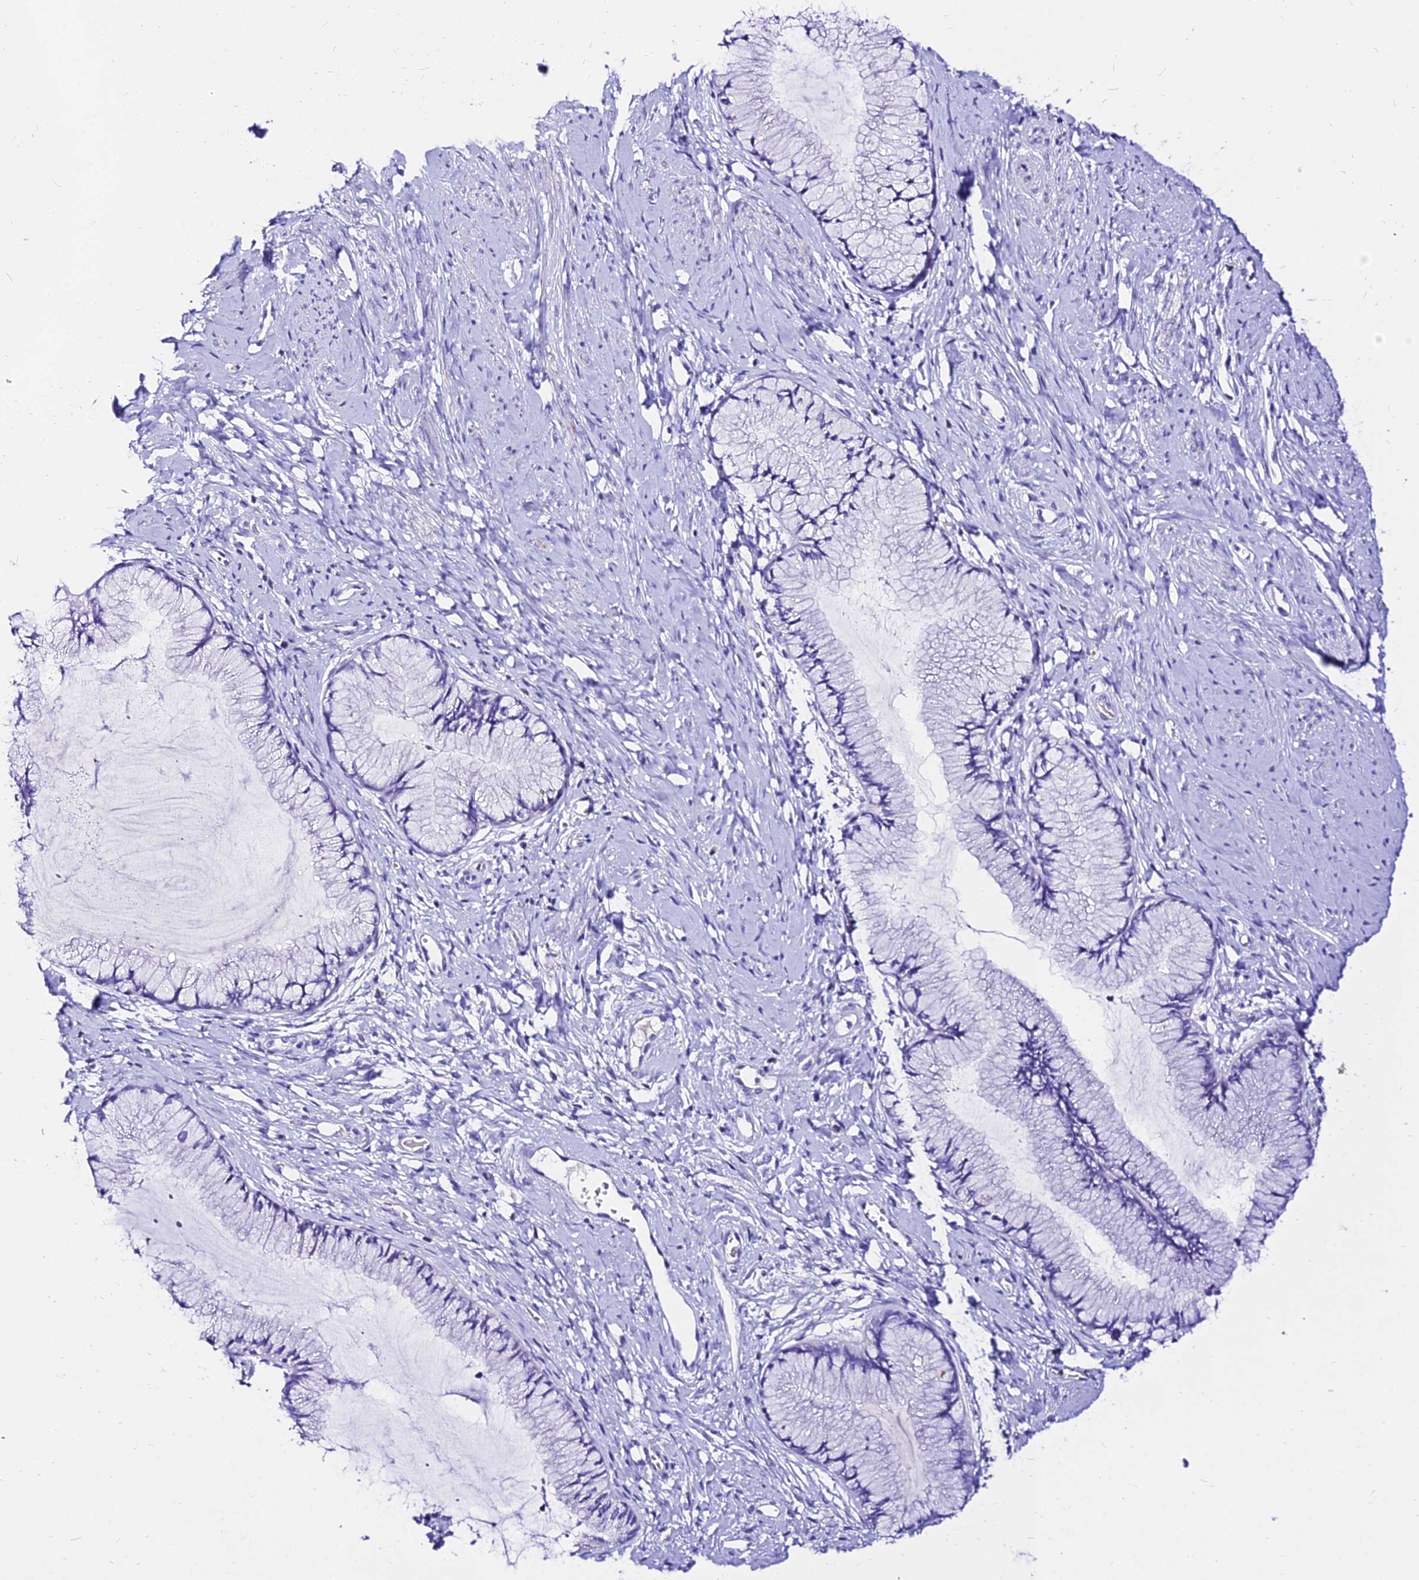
{"staining": {"intensity": "negative", "quantity": "none", "location": "none"}, "tissue": "cervix", "cell_type": "Glandular cells", "image_type": "normal", "snomed": [{"axis": "morphology", "description": "Normal tissue, NOS"}, {"axis": "topography", "description": "Cervix"}], "caption": "There is no significant expression in glandular cells of cervix. (DAB (3,3'-diaminobenzidine) IHC with hematoxylin counter stain).", "gene": "DEFB106A", "patient": {"sex": "female", "age": 42}}